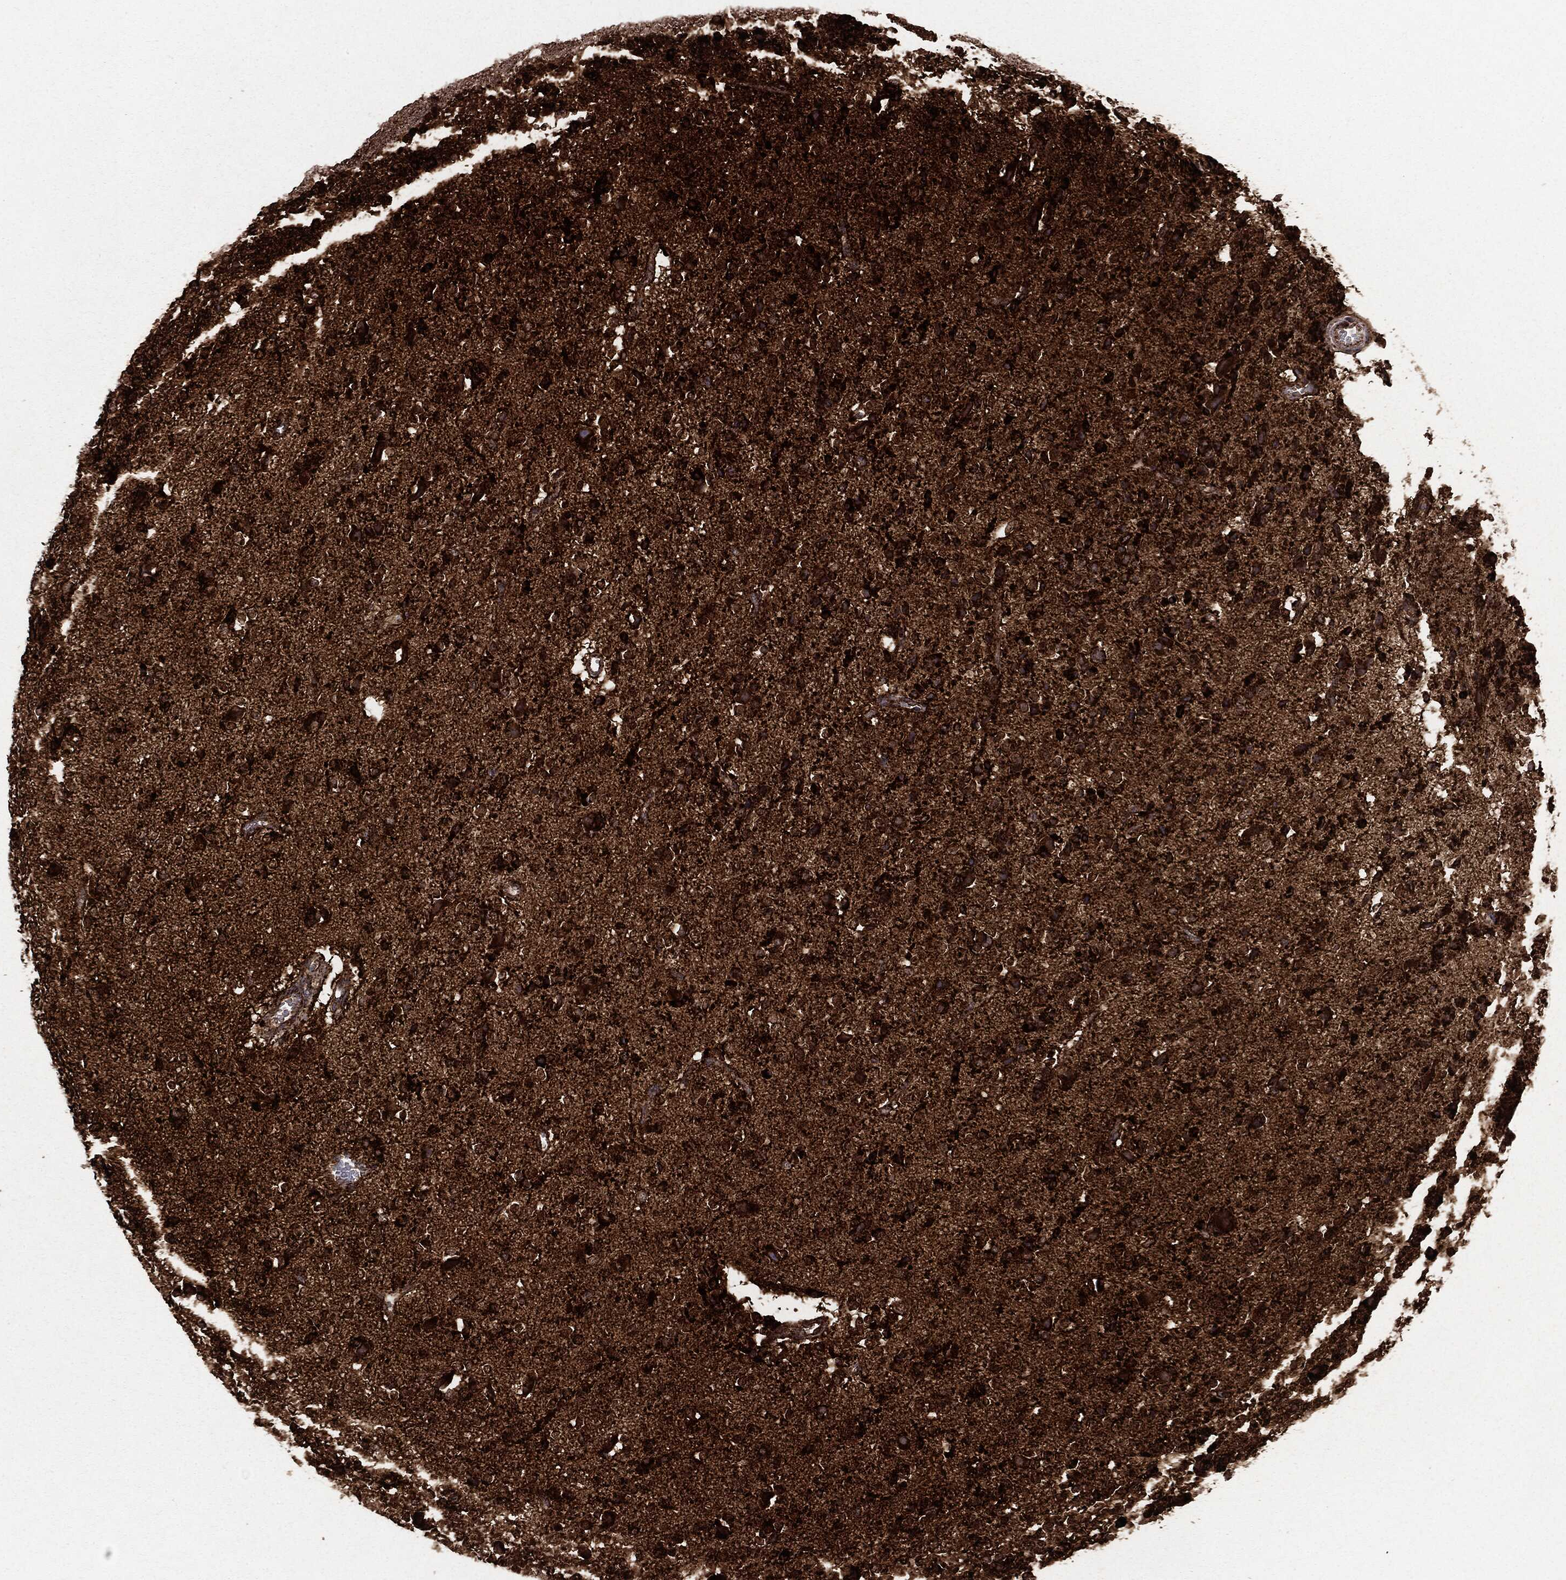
{"staining": {"intensity": "strong", "quantity": ">75%", "location": "cytoplasmic/membranous"}, "tissue": "glioma", "cell_type": "Tumor cells", "image_type": "cancer", "snomed": [{"axis": "morphology", "description": "Glioma, malignant, Low grade"}, {"axis": "topography", "description": "Brain"}], "caption": "Strong cytoplasmic/membranous expression is seen in approximately >75% of tumor cells in glioma.", "gene": "MAP2K1", "patient": {"sex": "male", "age": 41}}